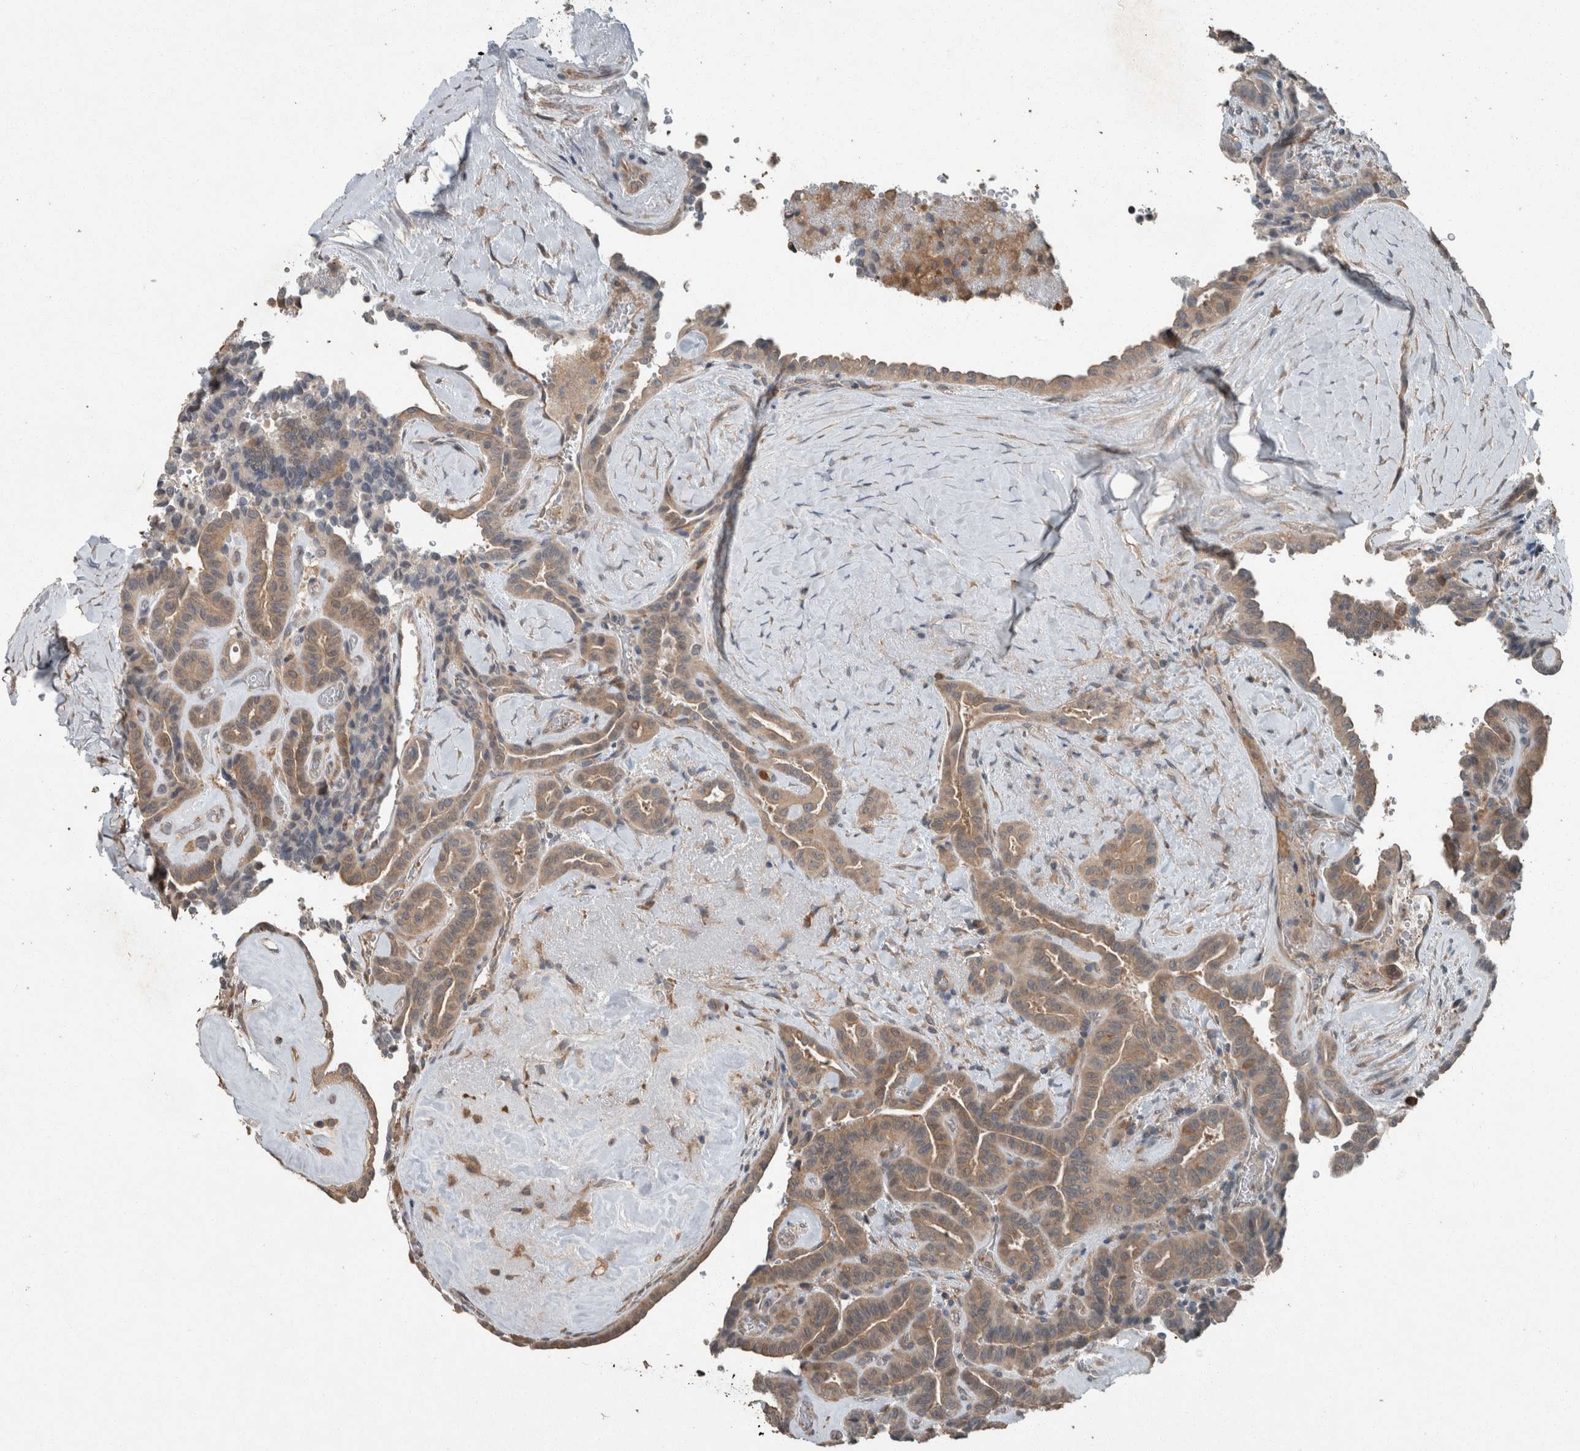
{"staining": {"intensity": "moderate", "quantity": ">75%", "location": "cytoplasmic/membranous"}, "tissue": "thyroid cancer", "cell_type": "Tumor cells", "image_type": "cancer", "snomed": [{"axis": "morphology", "description": "Papillary adenocarcinoma, NOS"}, {"axis": "topography", "description": "Thyroid gland"}], "caption": "Human thyroid papillary adenocarcinoma stained with a protein marker displays moderate staining in tumor cells.", "gene": "KNTC1", "patient": {"sex": "male", "age": 77}}